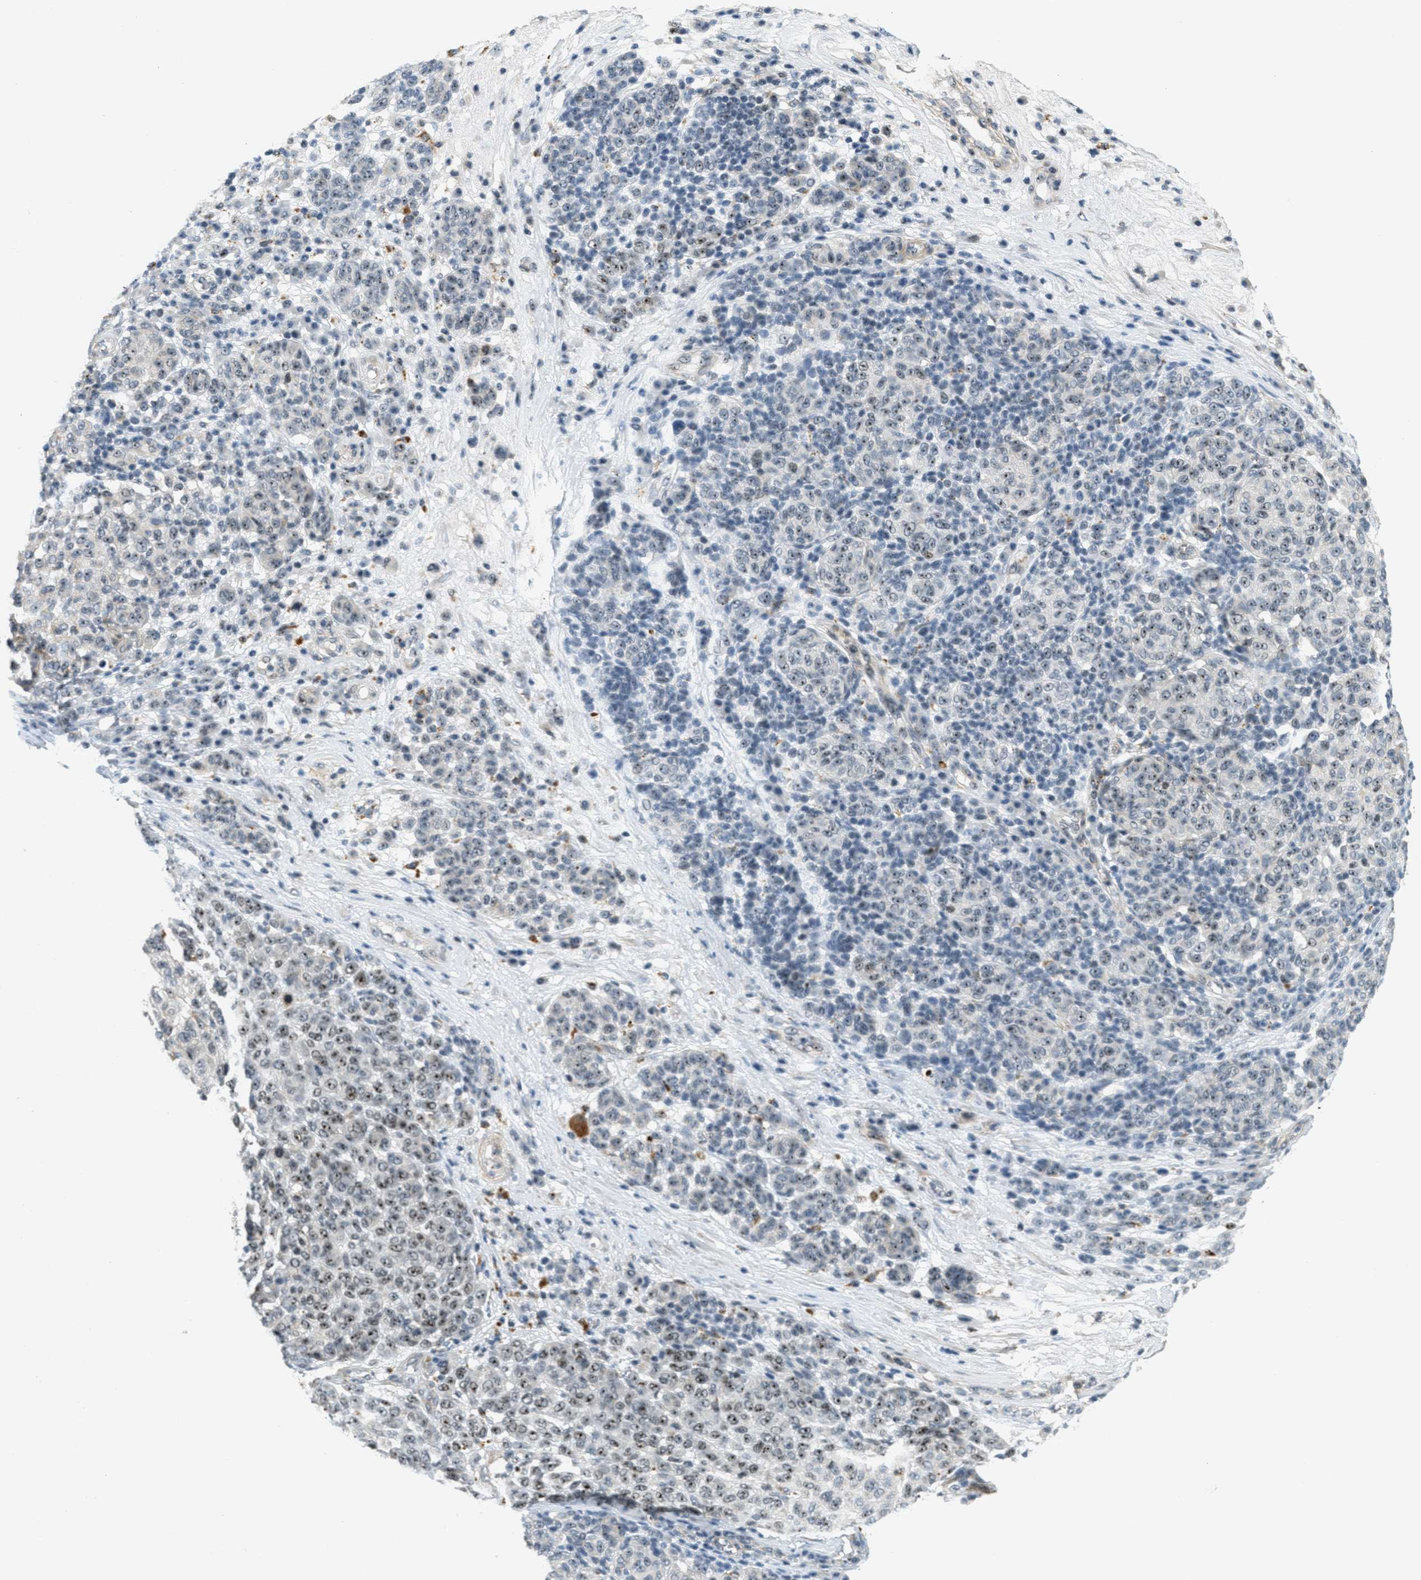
{"staining": {"intensity": "moderate", "quantity": "25%-75%", "location": "nuclear"}, "tissue": "melanoma", "cell_type": "Tumor cells", "image_type": "cancer", "snomed": [{"axis": "morphology", "description": "Malignant melanoma, NOS"}, {"axis": "topography", "description": "Skin"}], "caption": "Malignant melanoma stained with DAB immunohistochemistry displays medium levels of moderate nuclear positivity in about 25%-75% of tumor cells.", "gene": "DDX47", "patient": {"sex": "male", "age": 59}}